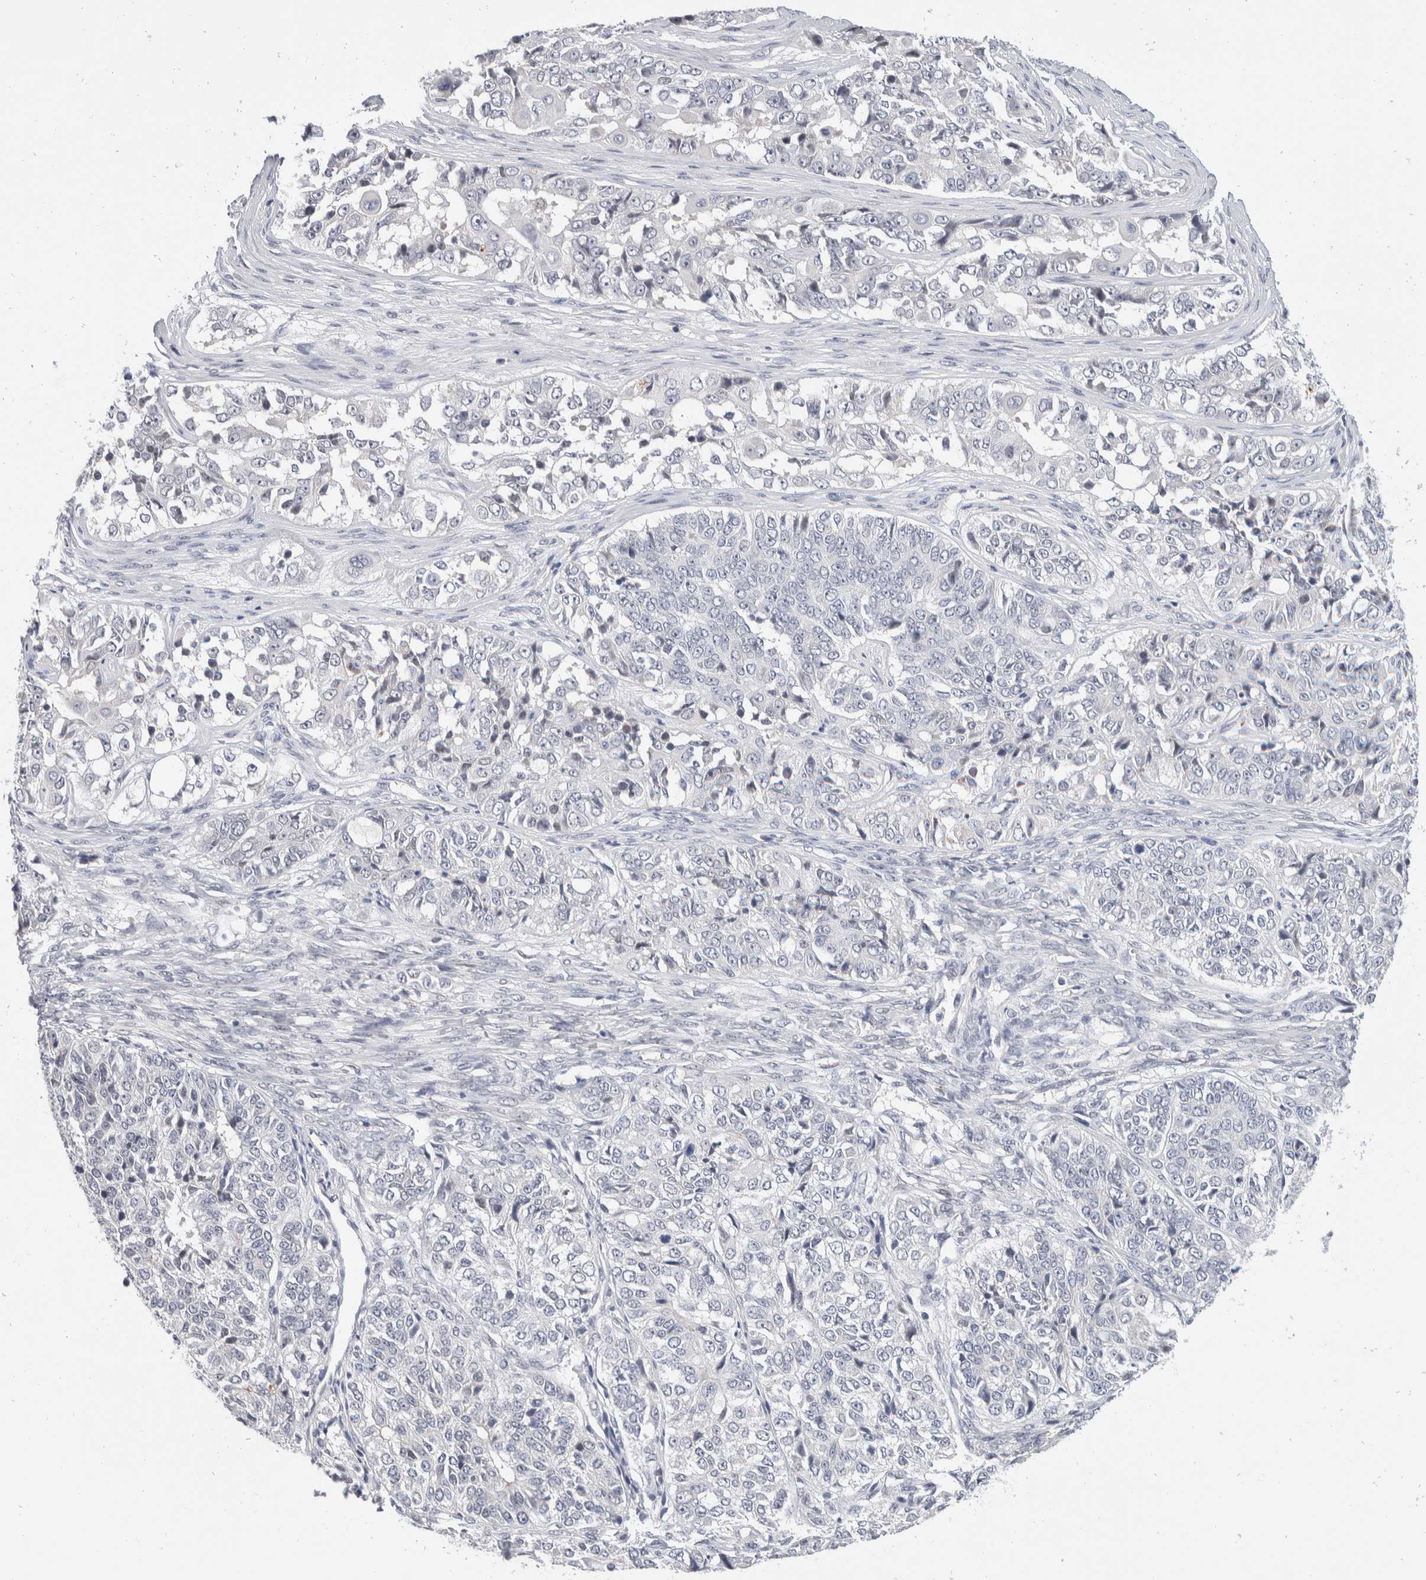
{"staining": {"intensity": "negative", "quantity": "none", "location": "none"}, "tissue": "ovarian cancer", "cell_type": "Tumor cells", "image_type": "cancer", "snomed": [{"axis": "morphology", "description": "Carcinoma, endometroid"}, {"axis": "topography", "description": "Ovary"}], "caption": "An image of human ovarian endometroid carcinoma is negative for staining in tumor cells.", "gene": "CATSPERD", "patient": {"sex": "female", "age": 51}}